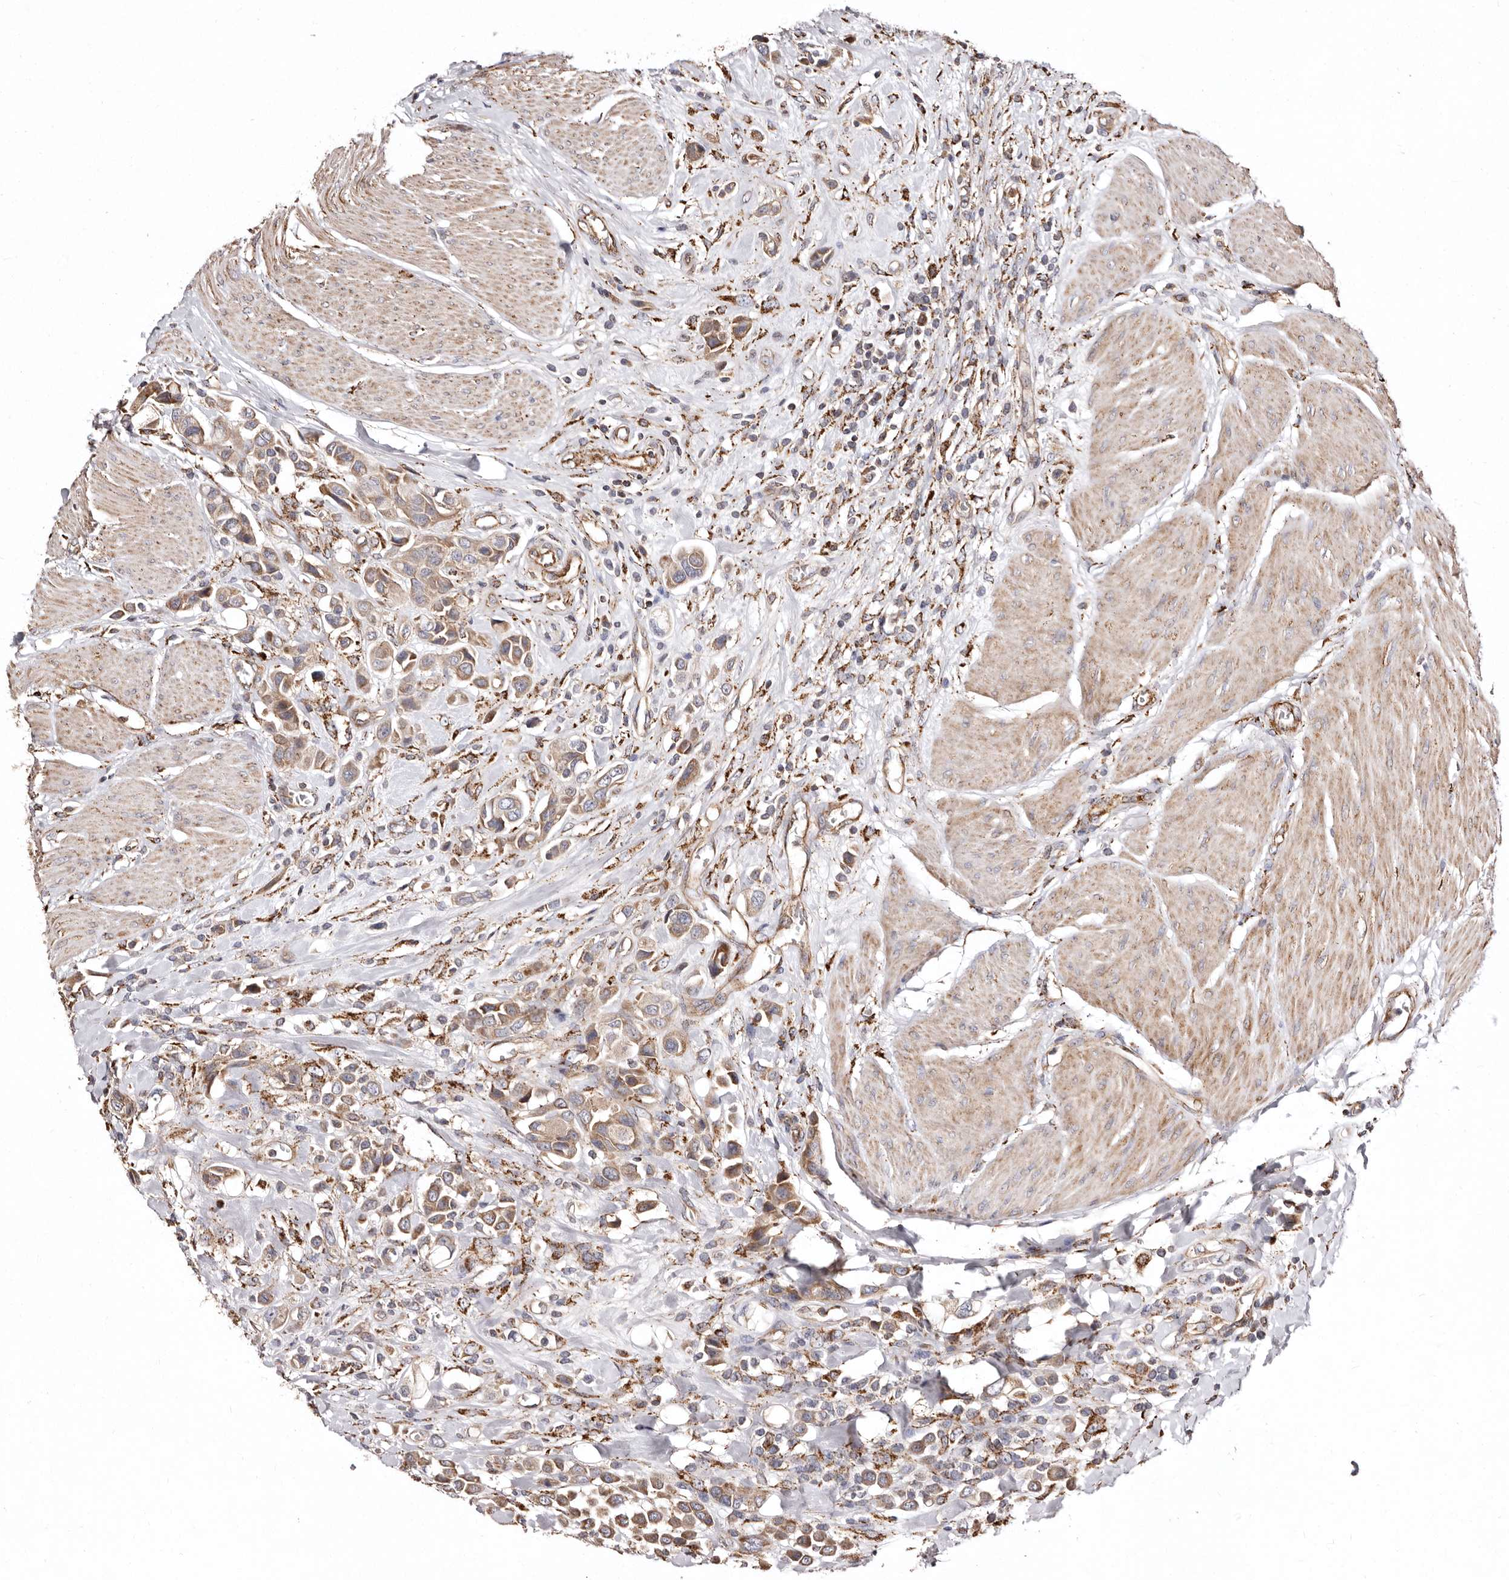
{"staining": {"intensity": "moderate", "quantity": ">75%", "location": "cytoplasmic/membranous"}, "tissue": "urothelial cancer", "cell_type": "Tumor cells", "image_type": "cancer", "snomed": [{"axis": "morphology", "description": "Urothelial carcinoma, High grade"}, {"axis": "topography", "description": "Urinary bladder"}], "caption": "Immunohistochemistry (DAB) staining of human urothelial cancer displays moderate cytoplasmic/membranous protein expression in approximately >75% of tumor cells.", "gene": "LUZP1", "patient": {"sex": "male", "age": 50}}